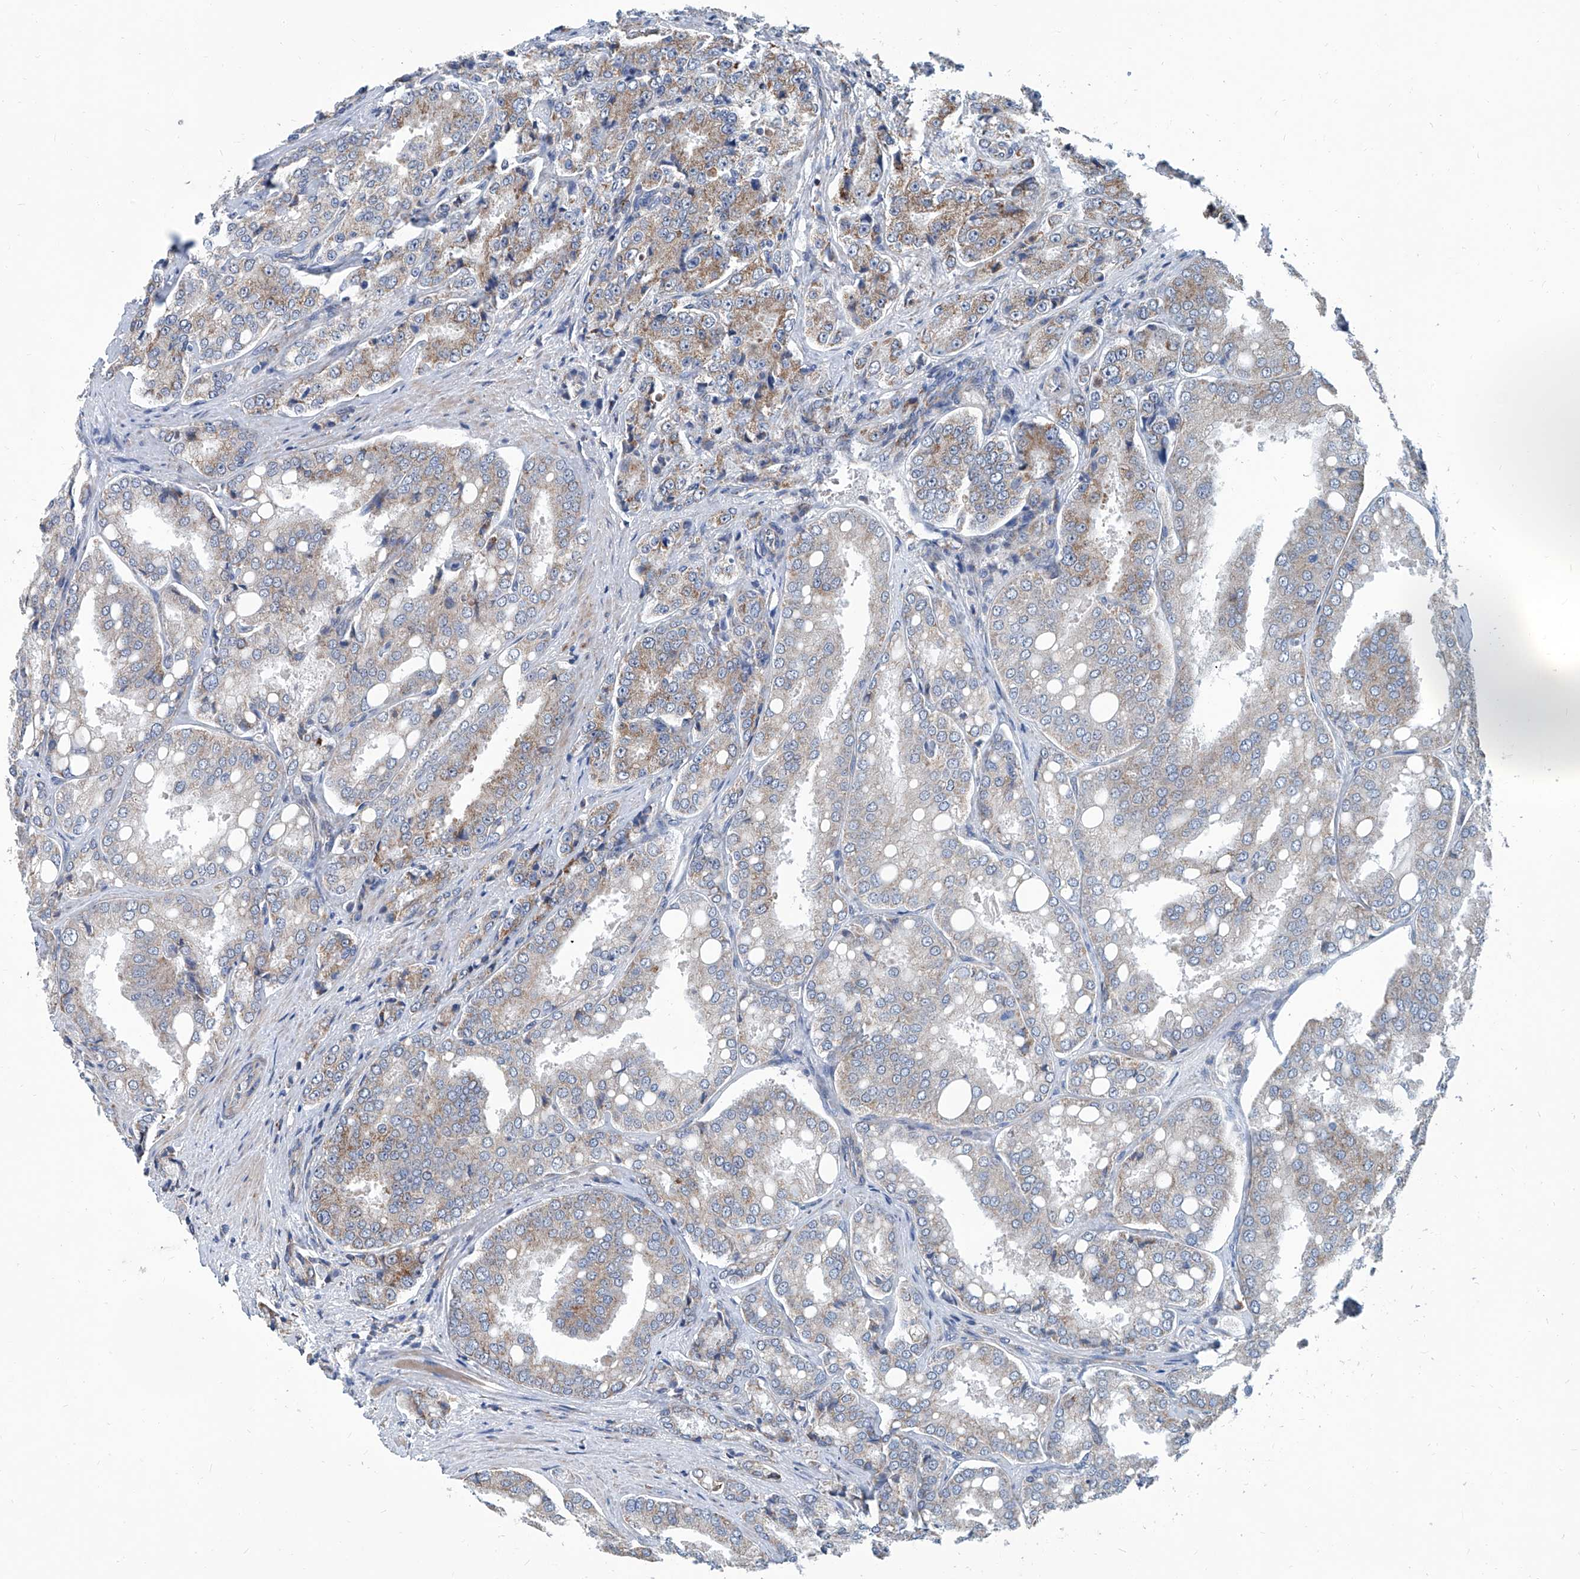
{"staining": {"intensity": "moderate", "quantity": "<25%", "location": "cytoplasmic/membranous"}, "tissue": "prostate cancer", "cell_type": "Tumor cells", "image_type": "cancer", "snomed": [{"axis": "morphology", "description": "Adenocarcinoma, High grade"}, {"axis": "topography", "description": "Prostate"}], "caption": "DAB (3,3'-diaminobenzidine) immunohistochemical staining of human prostate high-grade adenocarcinoma displays moderate cytoplasmic/membranous protein staining in about <25% of tumor cells. The staining is performed using DAB (3,3'-diaminobenzidine) brown chromogen to label protein expression. The nuclei are counter-stained blue using hematoxylin.", "gene": "USP48", "patient": {"sex": "male", "age": 50}}